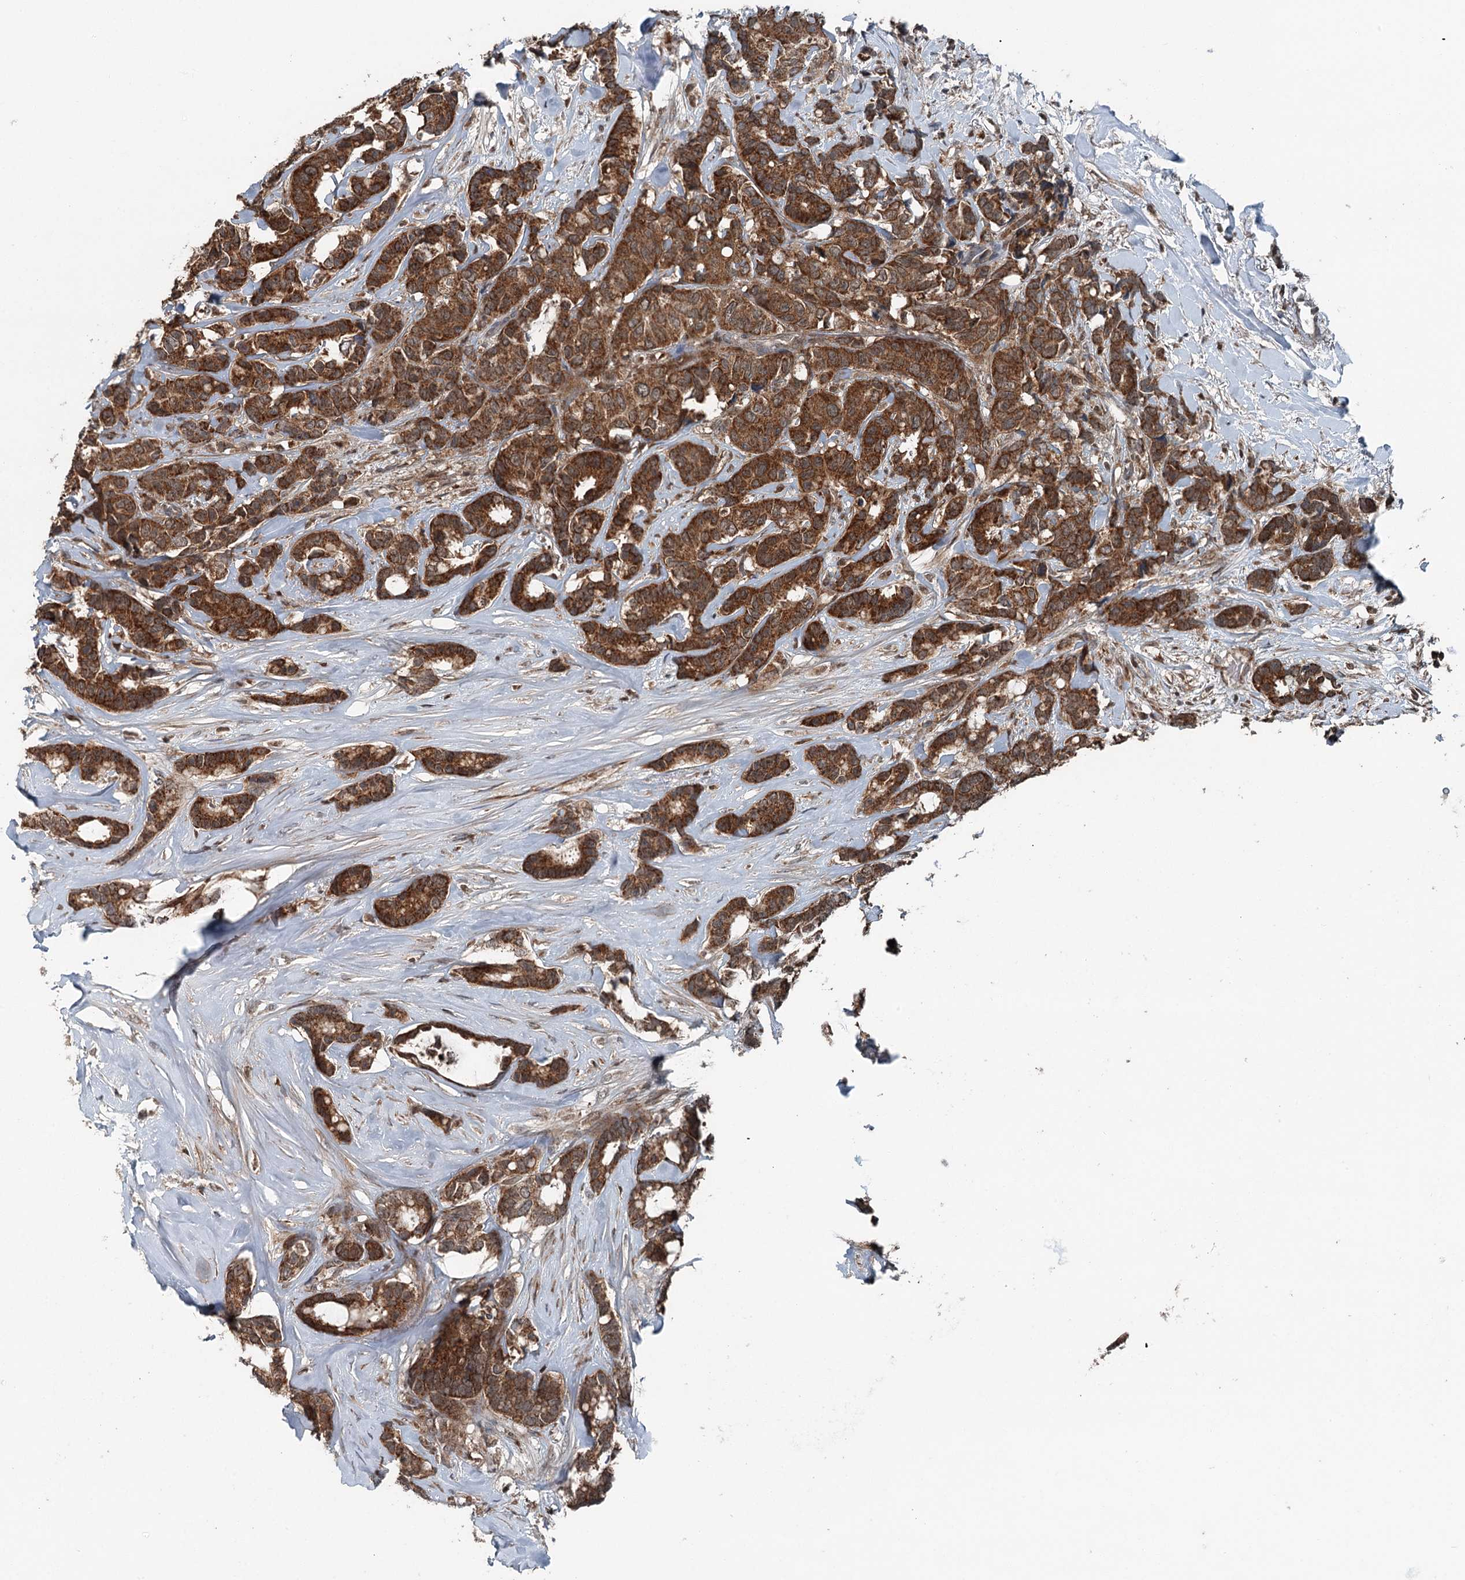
{"staining": {"intensity": "strong", "quantity": ">75%", "location": "cytoplasmic/membranous"}, "tissue": "breast cancer", "cell_type": "Tumor cells", "image_type": "cancer", "snomed": [{"axis": "morphology", "description": "Duct carcinoma"}, {"axis": "topography", "description": "Breast"}], "caption": "A brown stain shows strong cytoplasmic/membranous expression of a protein in human breast cancer (invasive ductal carcinoma) tumor cells.", "gene": "WAPL", "patient": {"sex": "female", "age": 87}}